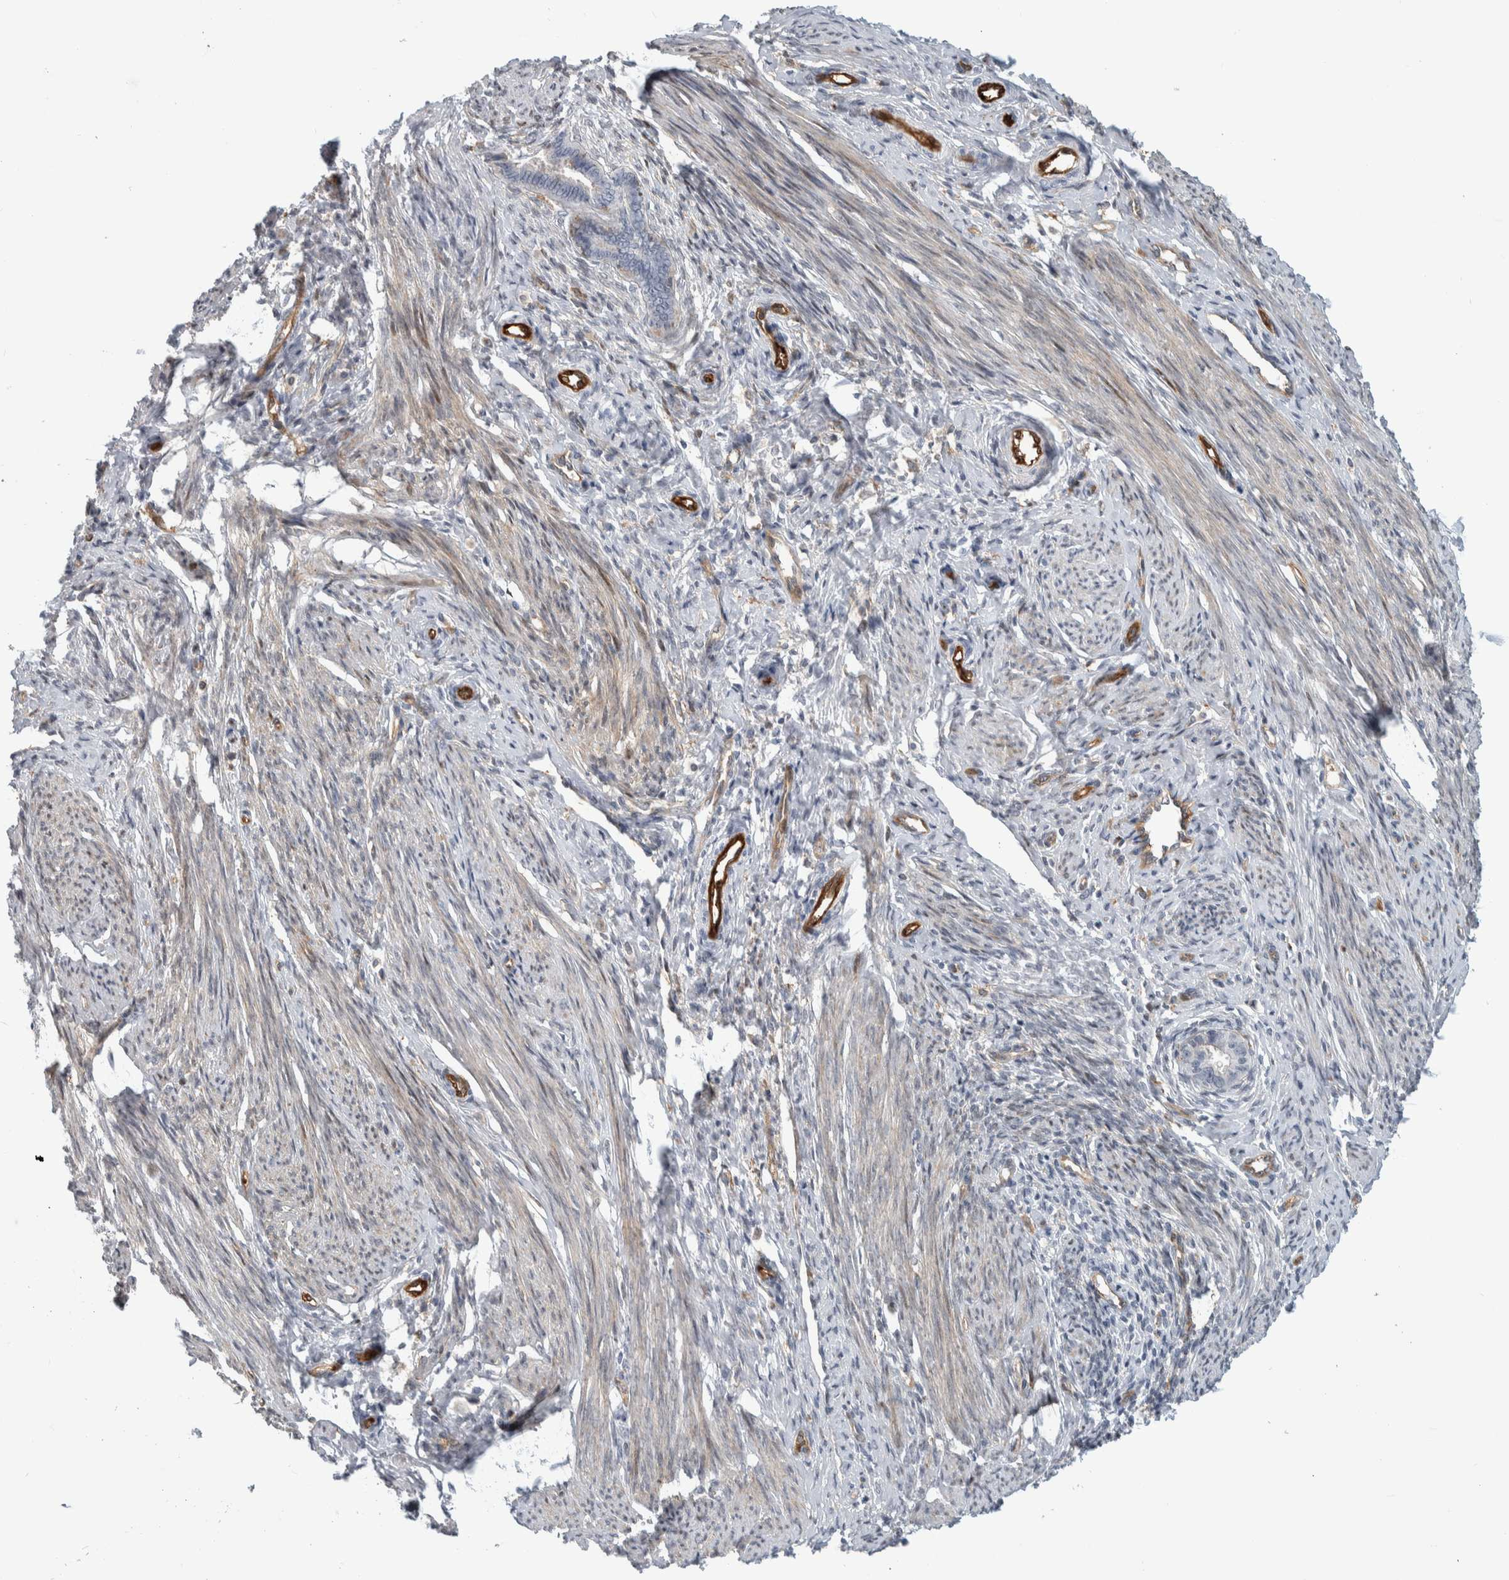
{"staining": {"intensity": "moderate", "quantity": "<25%", "location": "nuclear"}, "tissue": "endometrium", "cell_type": "Cells in endometrial stroma", "image_type": "normal", "snomed": [{"axis": "morphology", "description": "Normal tissue, NOS"}, {"axis": "topography", "description": "Endometrium"}], "caption": "Immunohistochemistry photomicrograph of normal endometrium stained for a protein (brown), which shows low levels of moderate nuclear positivity in about <25% of cells in endometrial stroma.", "gene": "MSL1", "patient": {"sex": "female", "age": 56}}